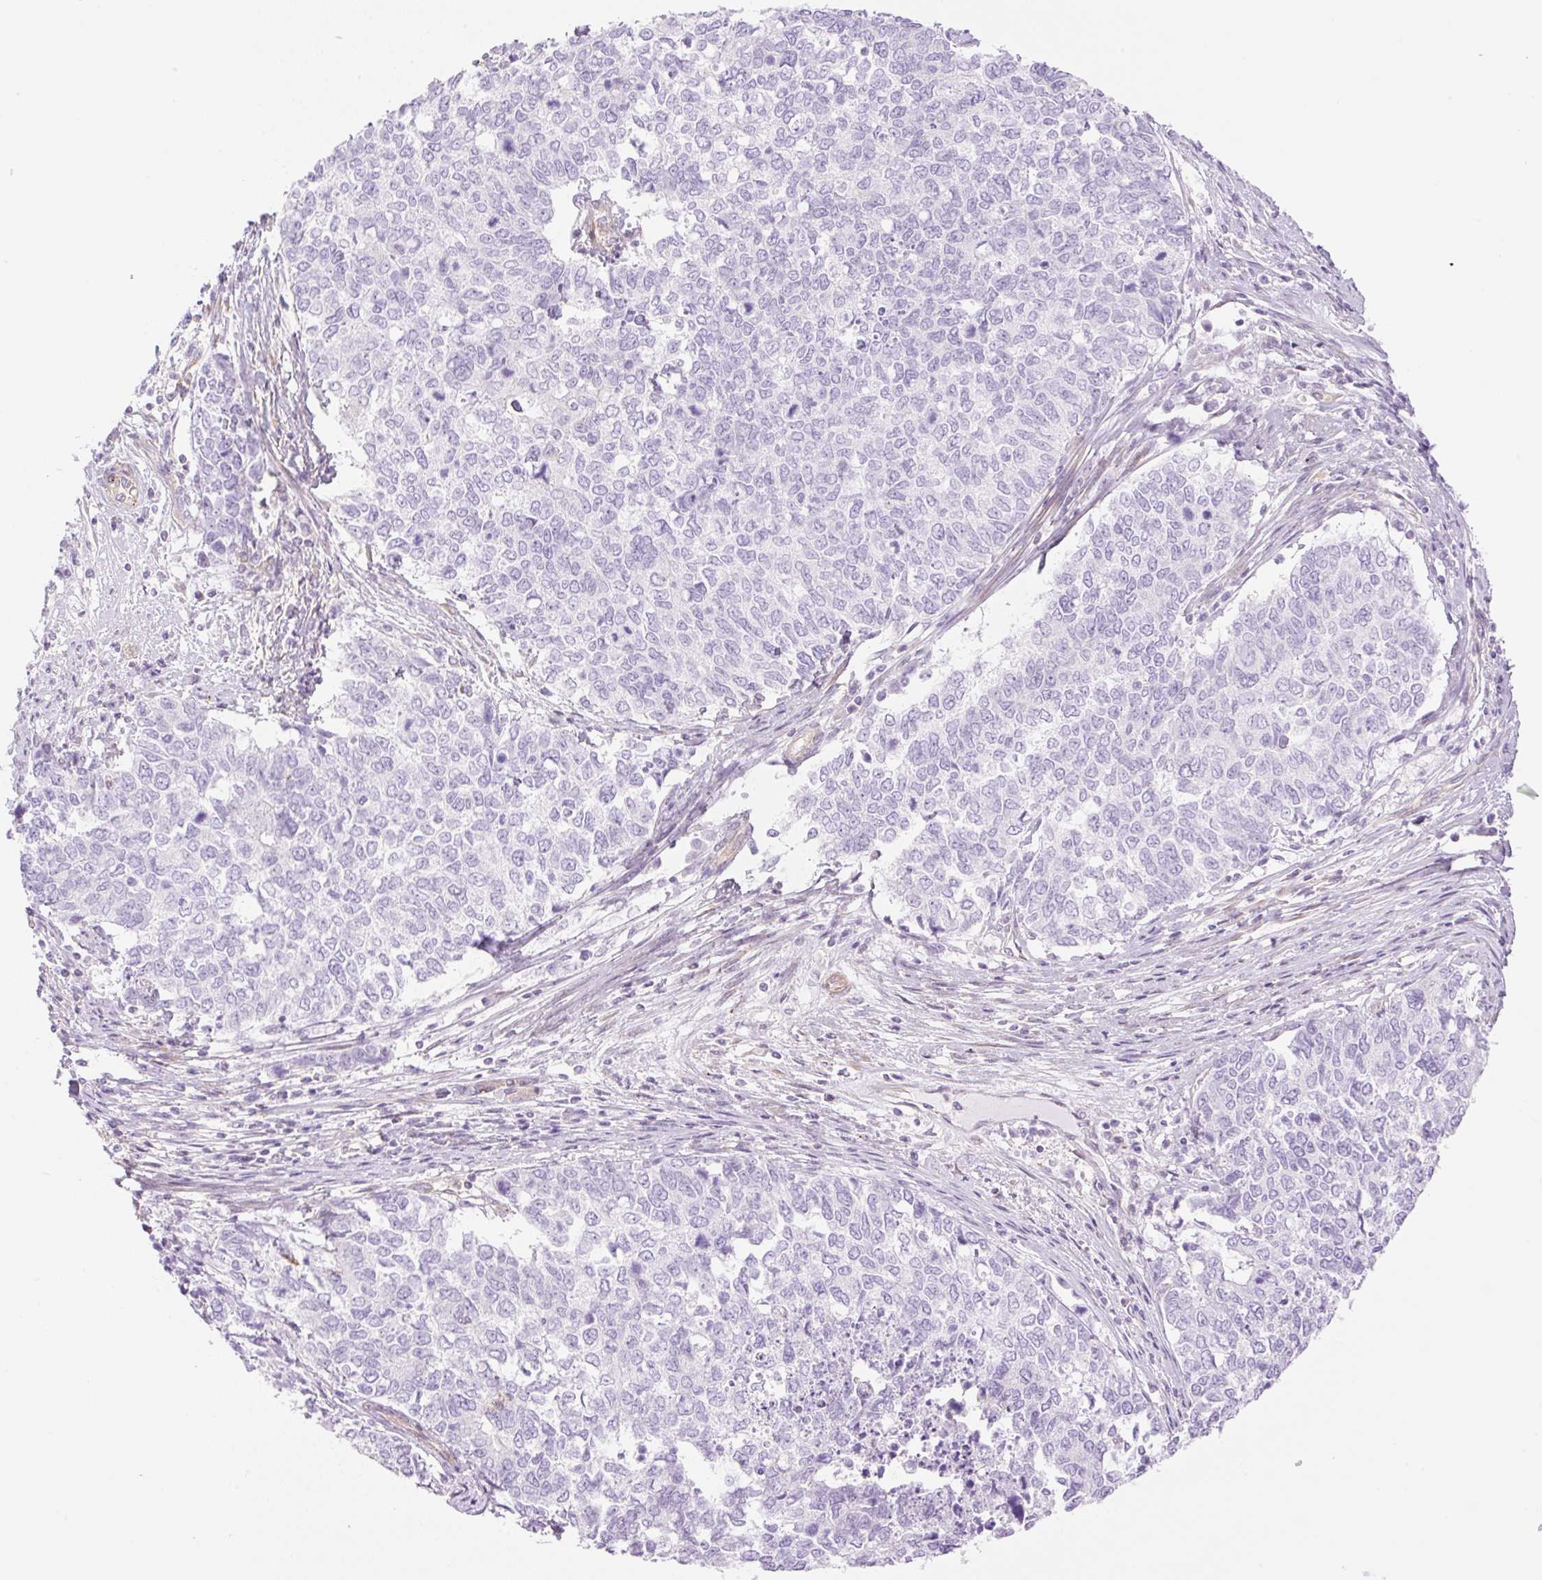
{"staining": {"intensity": "negative", "quantity": "none", "location": "none"}, "tissue": "cervical cancer", "cell_type": "Tumor cells", "image_type": "cancer", "snomed": [{"axis": "morphology", "description": "Adenocarcinoma, NOS"}, {"axis": "topography", "description": "Cervix"}], "caption": "Immunohistochemical staining of human cervical cancer shows no significant staining in tumor cells.", "gene": "EHD3", "patient": {"sex": "female", "age": 63}}